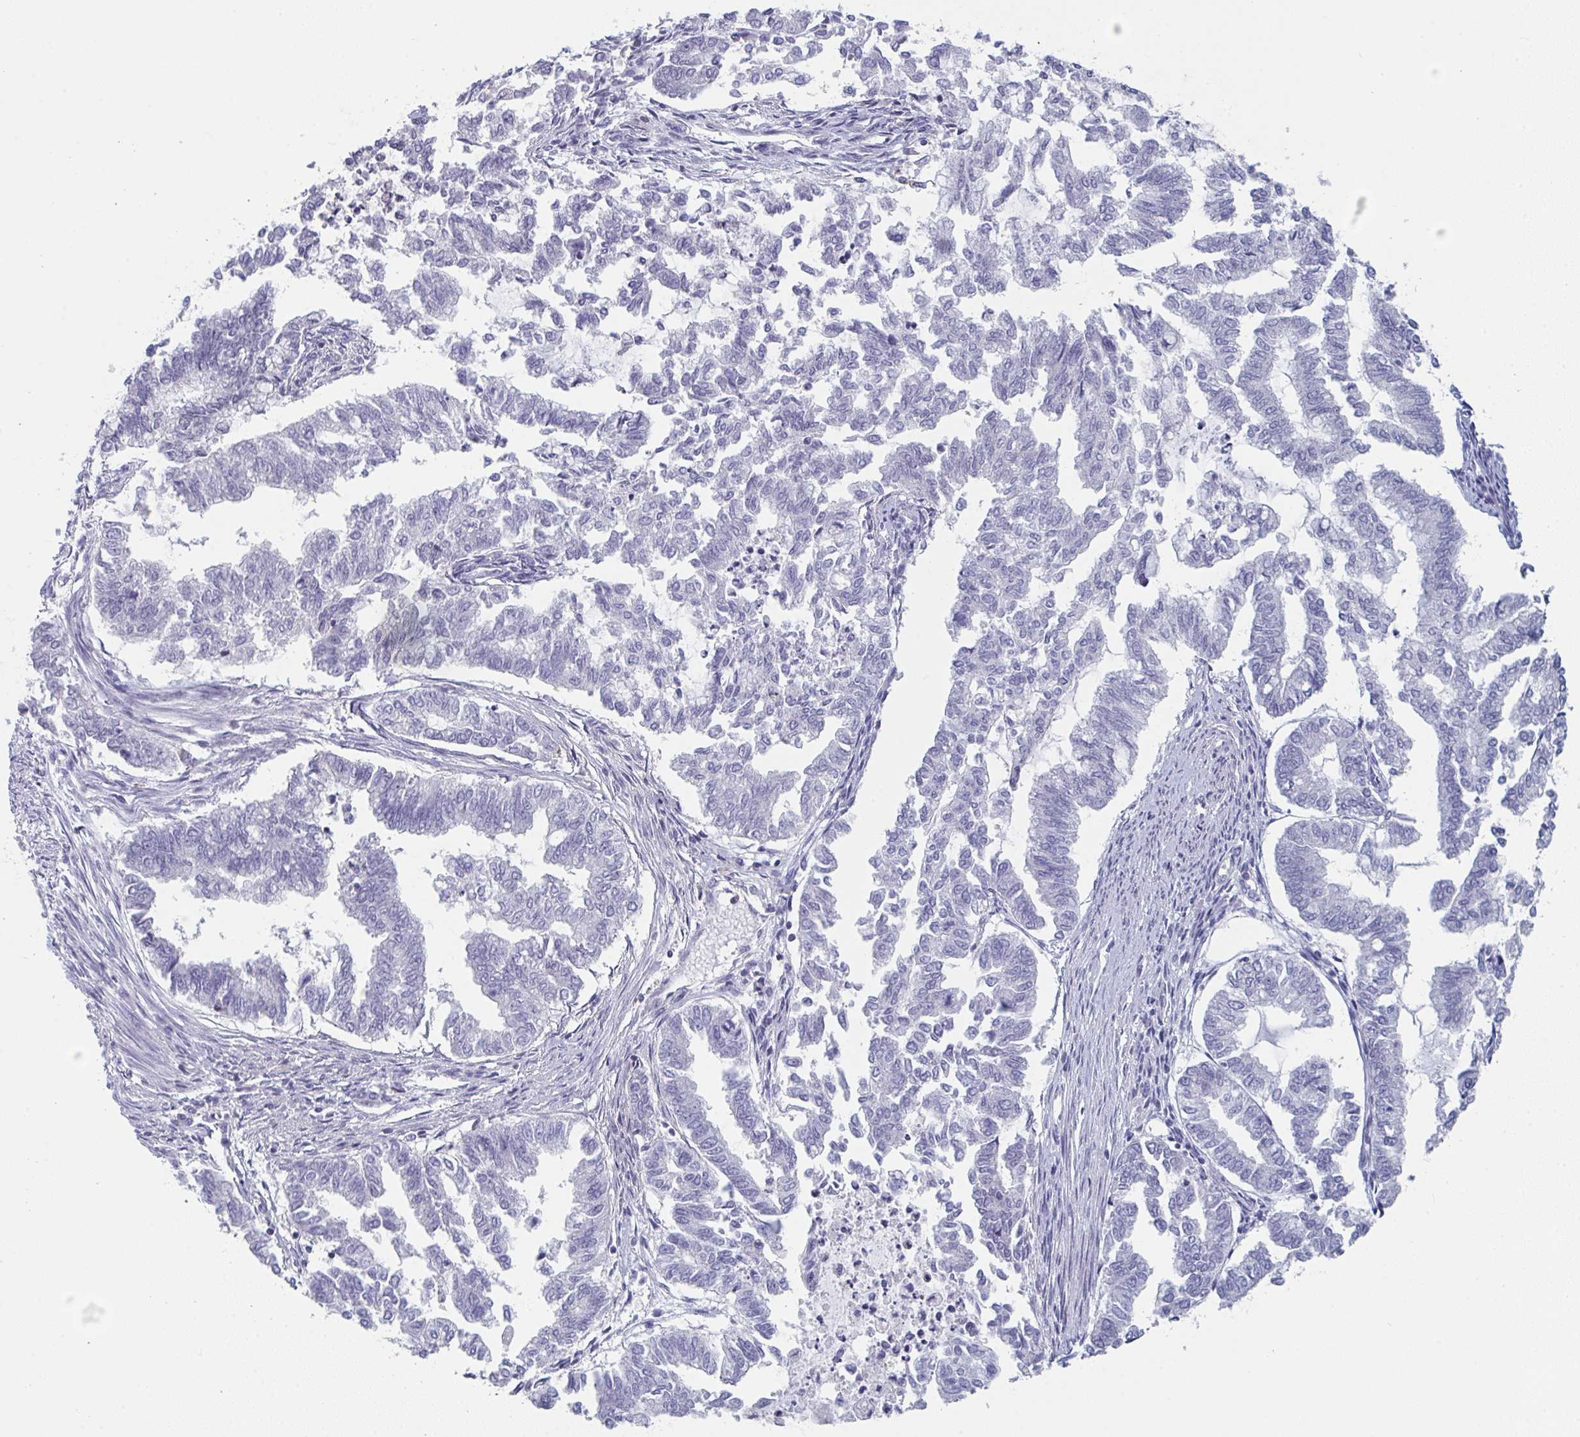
{"staining": {"intensity": "negative", "quantity": "none", "location": "none"}, "tissue": "endometrial cancer", "cell_type": "Tumor cells", "image_type": "cancer", "snomed": [{"axis": "morphology", "description": "Adenocarcinoma, NOS"}, {"axis": "topography", "description": "Endometrium"}], "caption": "This is an immunohistochemistry image of human endometrial adenocarcinoma. There is no staining in tumor cells.", "gene": "DISP2", "patient": {"sex": "female", "age": 79}}